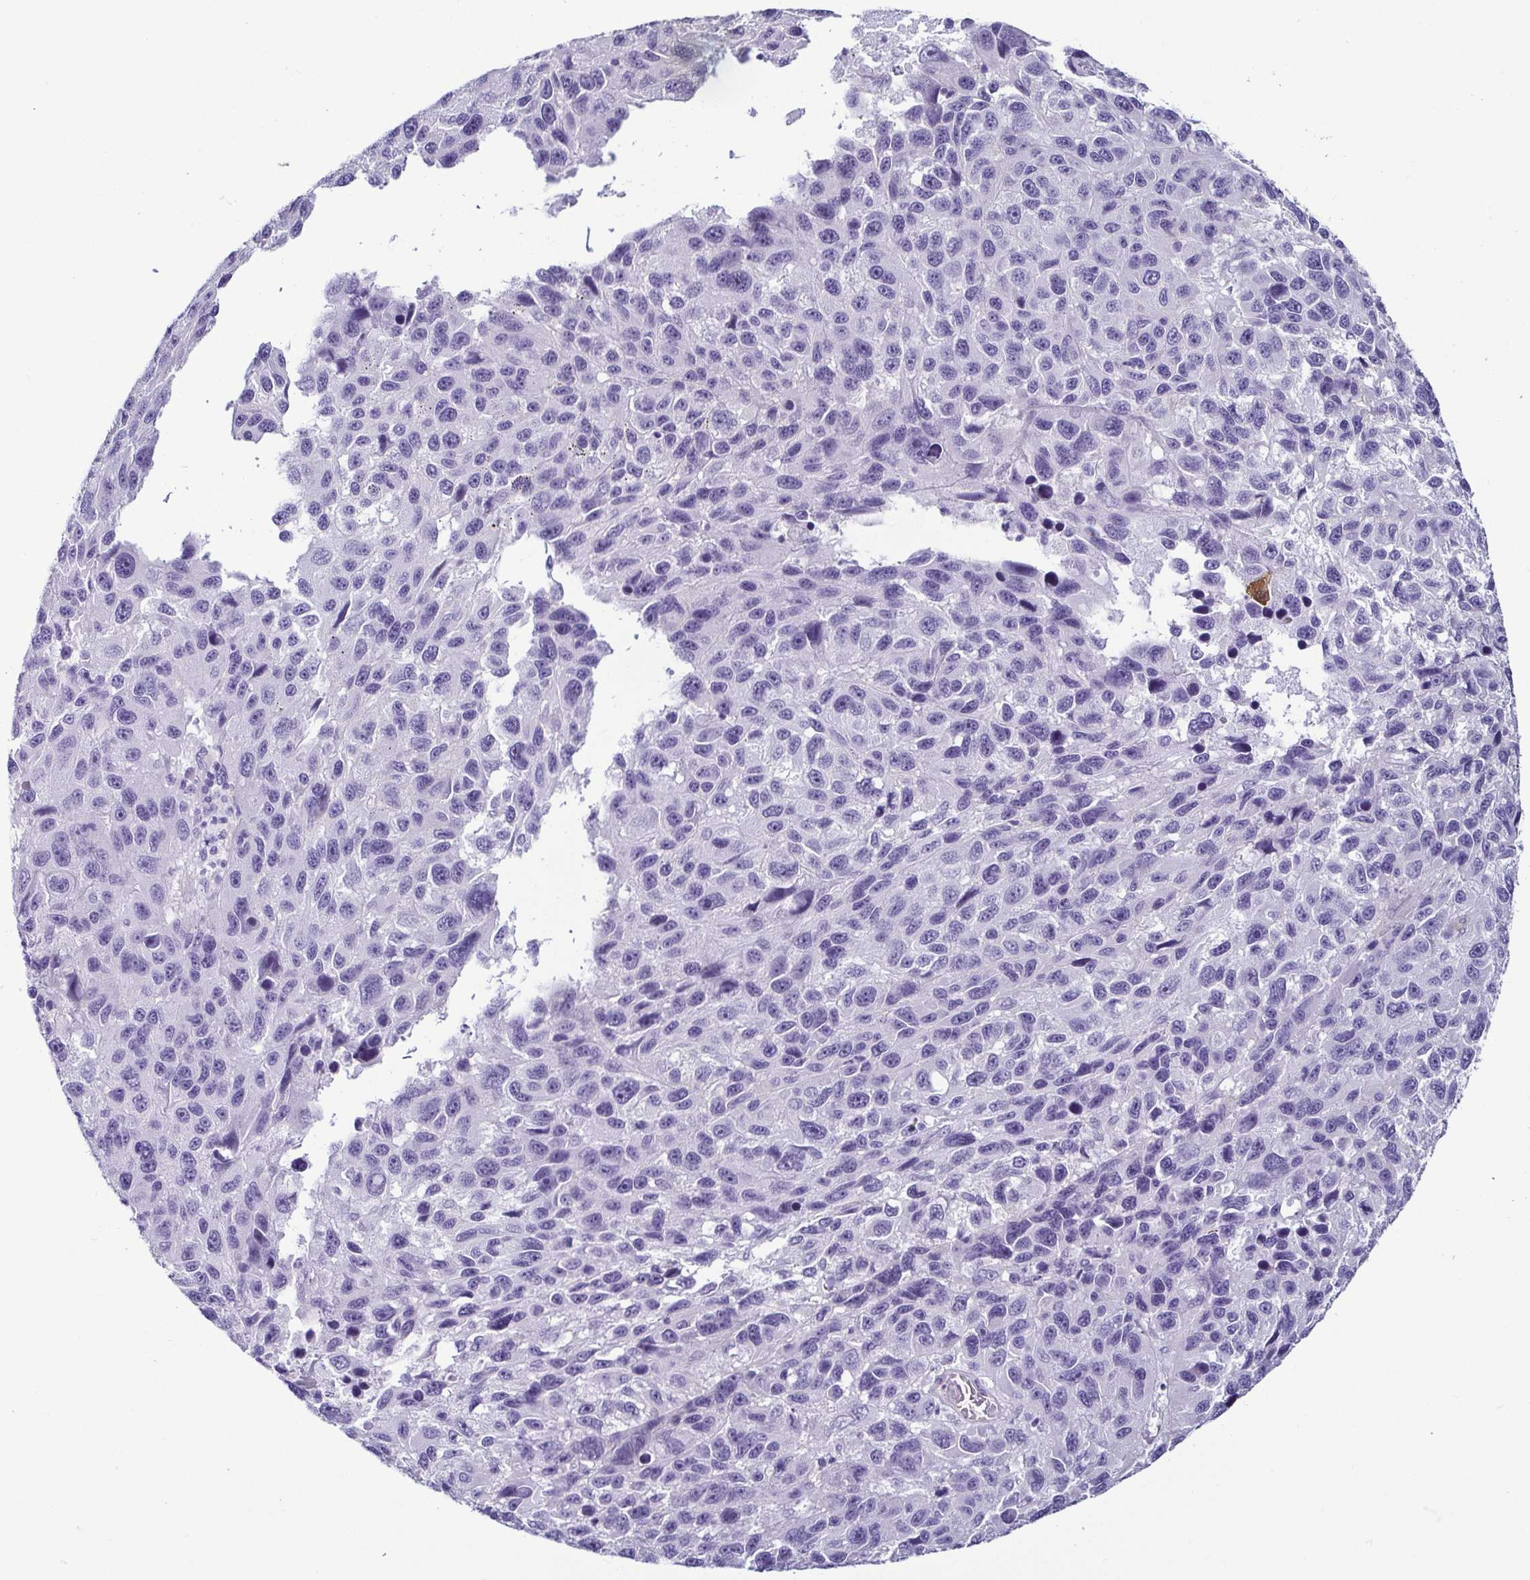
{"staining": {"intensity": "negative", "quantity": "none", "location": "none"}, "tissue": "melanoma", "cell_type": "Tumor cells", "image_type": "cancer", "snomed": [{"axis": "morphology", "description": "Malignant melanoma, NOS"}, {"axis": "topography", "description": "Skin"}], "caption": "Tumor cells show no significant protein staining in malignant melanoma.", "gene": "CASP14", "patient": {"sex": "male", "age": 53}}